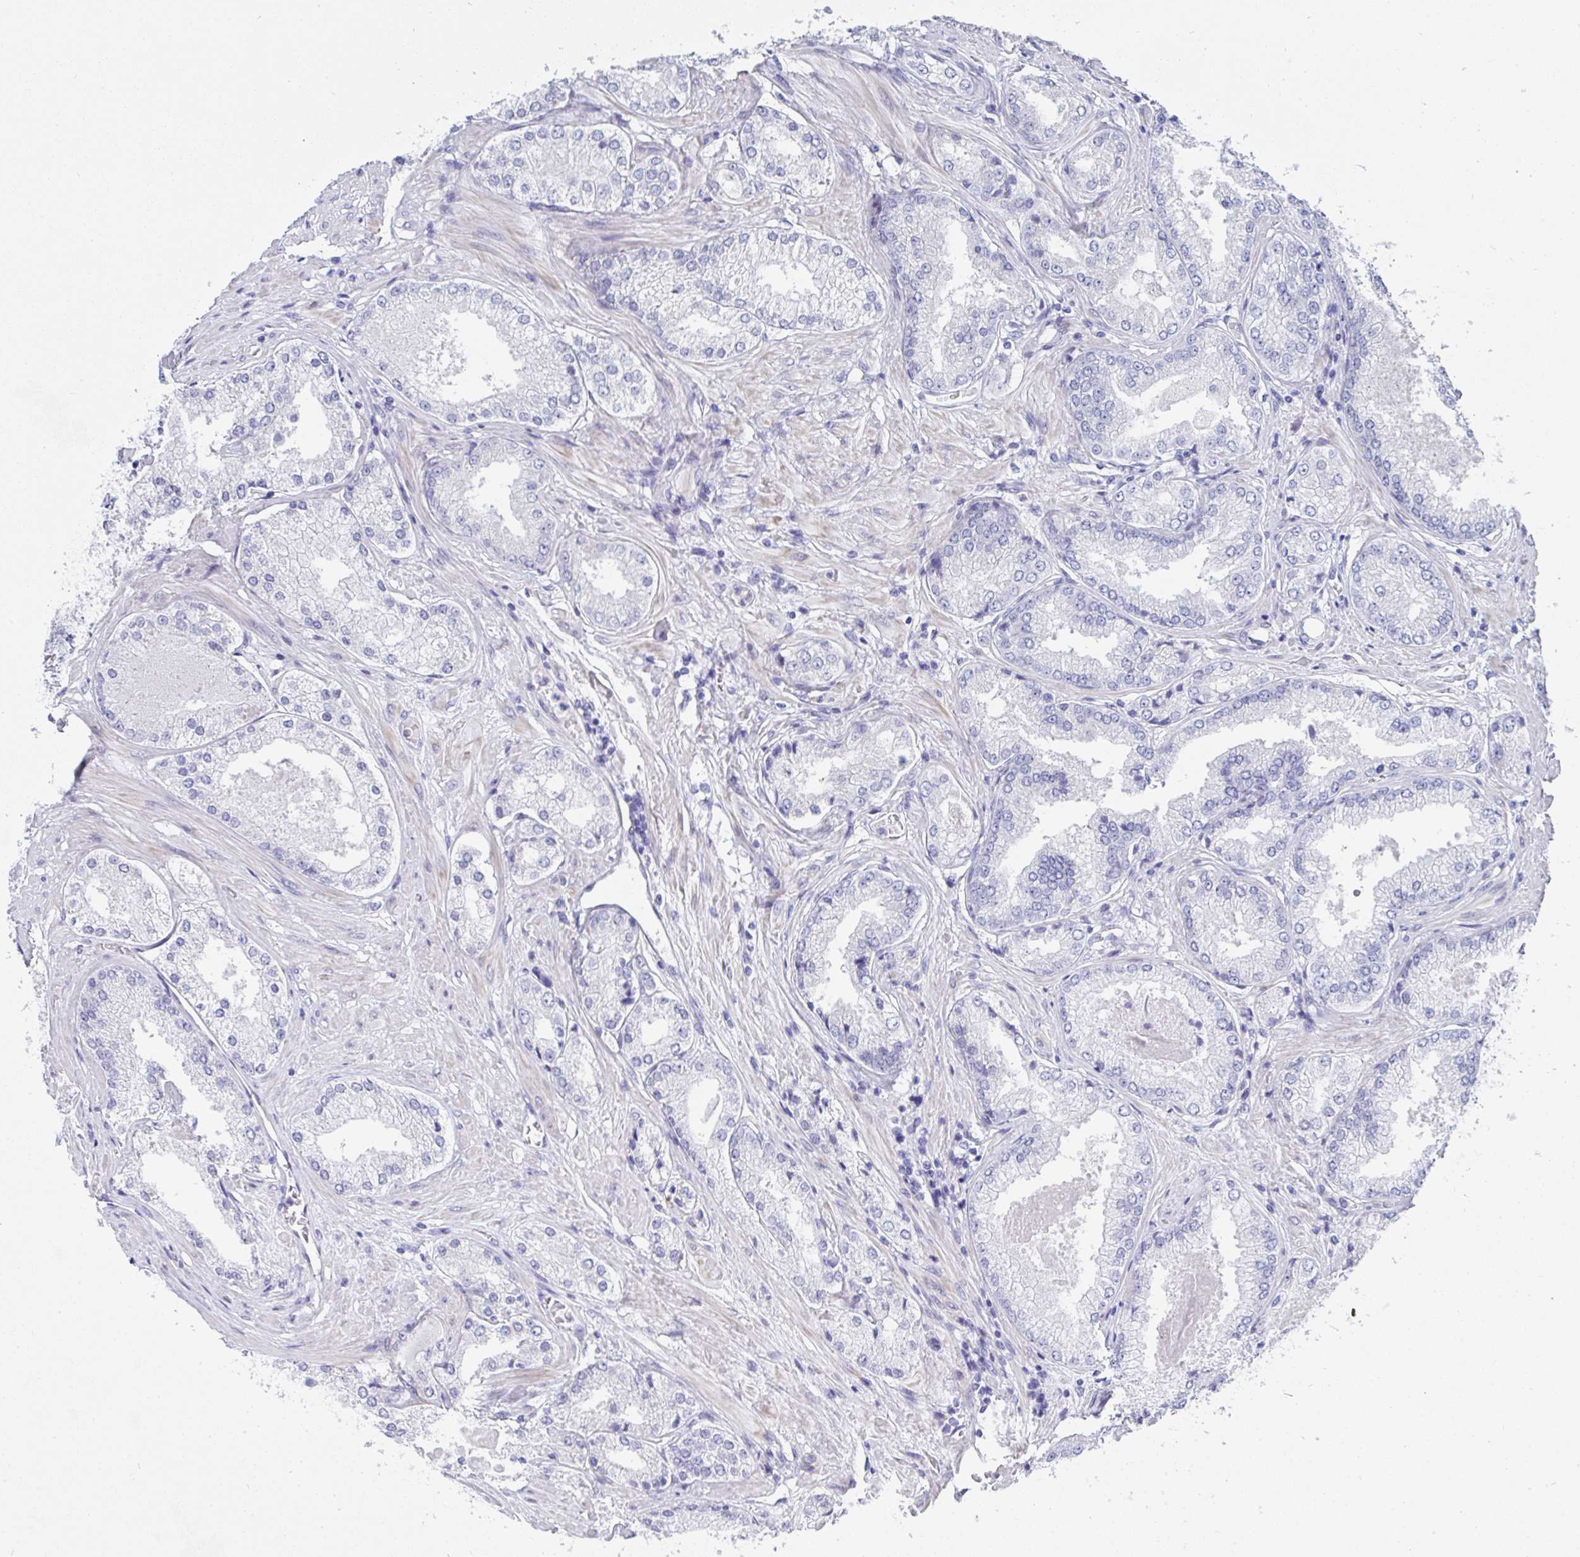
{"staining": {"intensity": "negative", "quantity": "none", "location": "none"}, "tissue": "prostate cancer", "cell_type": "Tumor cells", "image_type": "cancer", "snomed": [{"axis": "morphology", "description": "Adenocarcinoma, Low grade"}, {"axis": "topography", "description": "Prostate"}], "caption": "The histopathology image displays no significant positivity in tumor cells of prostate cancer (adenocarcinoma (low-grade)). (Stains: DAB immunohistochemistry with hematoxylin counter stain, Microscopy: brightfield microscopy at high magnification).", "gene": "MFSD4A", "patient": {"sex": "male", "age": 68}}